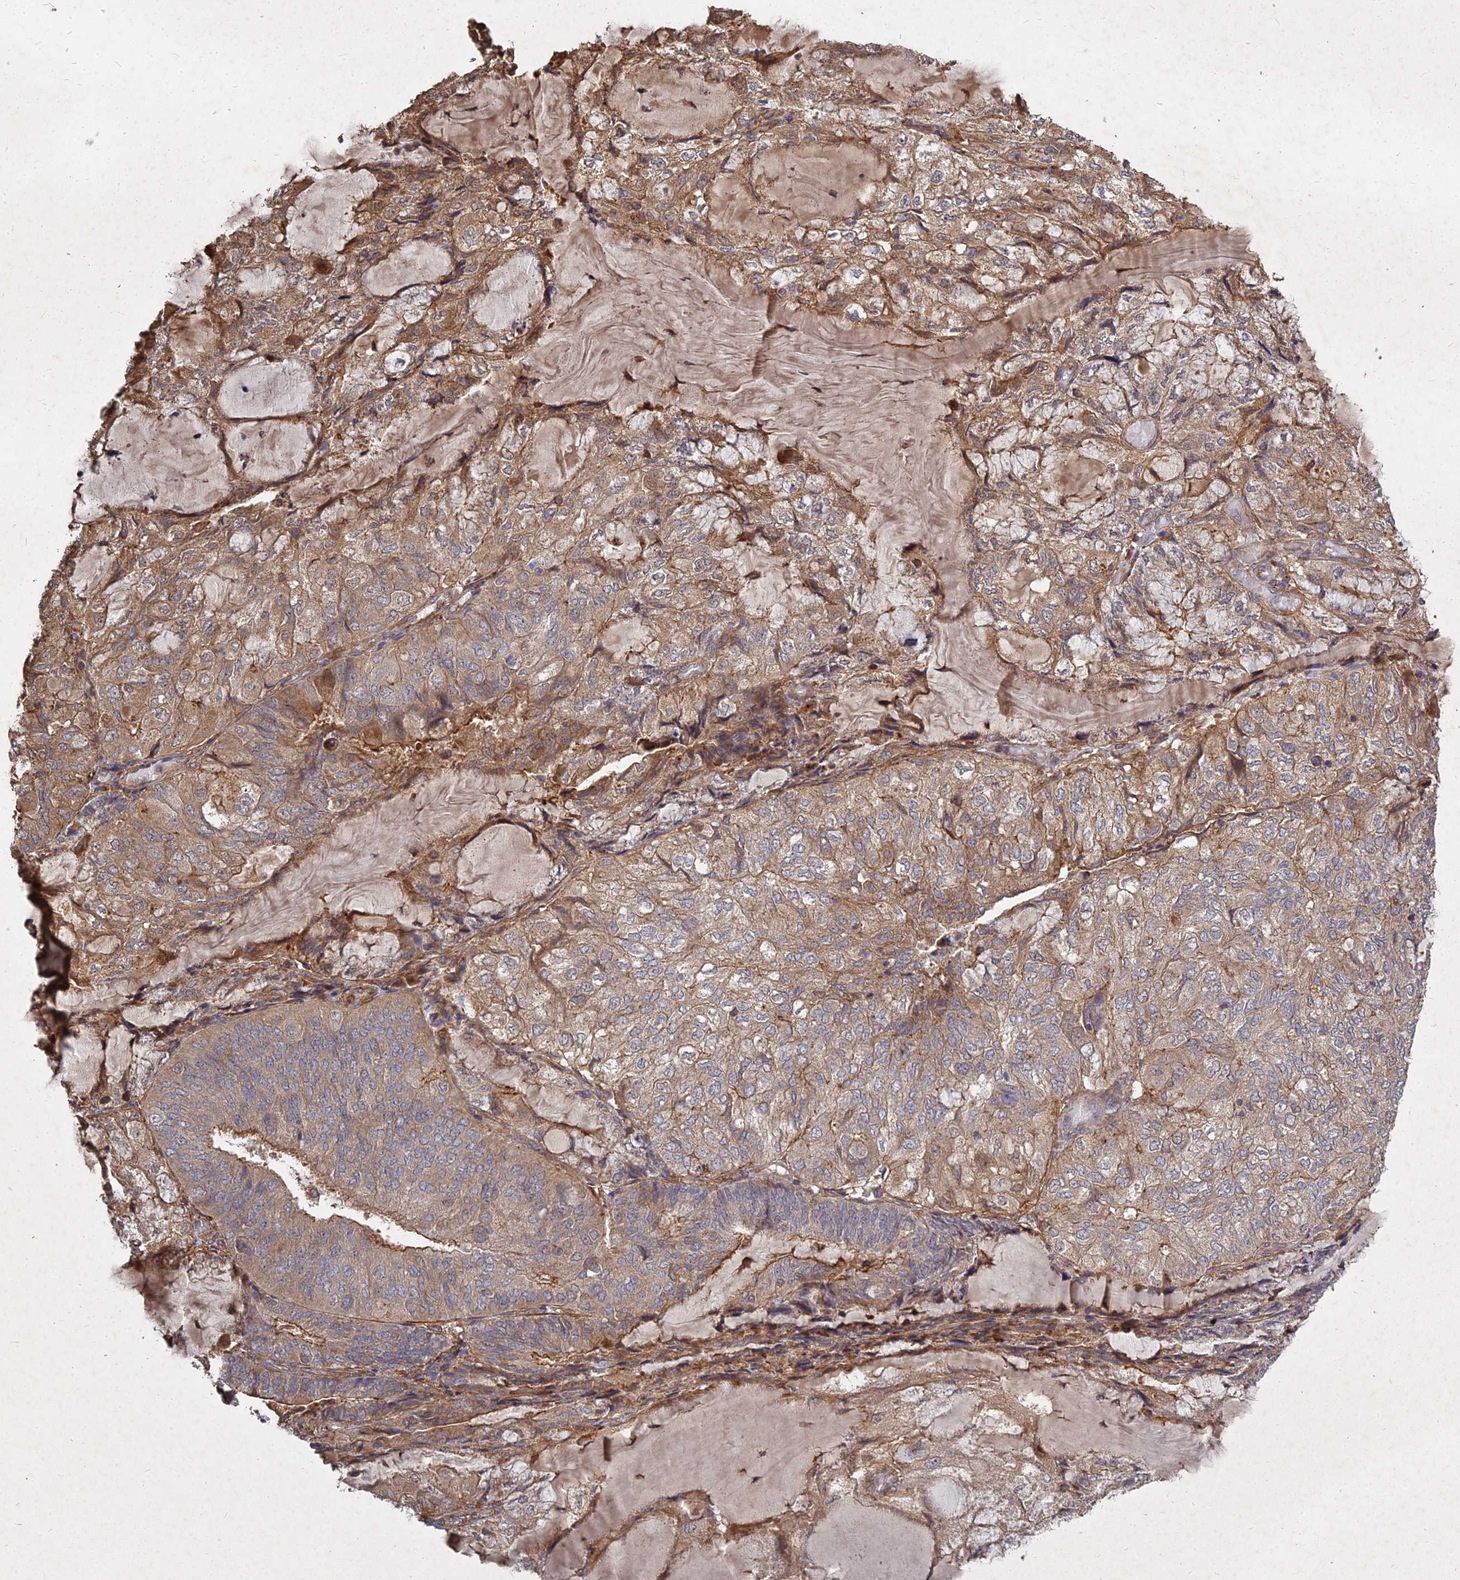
{"staining": {"intensity": "moderate", "quantity": ">75%", "location": "cytoplasmic/membranous"}, "tissue": "endometrial cancer", "cell_type": "Tumor cells", "image_type": "cancer", "snomed": [{"axis": "morphology", "description": "Adenocarcinoma, NOS"}, {"axis": "topography", "description": "Endometrium"}], "caption": "Protein expression analysis of human endometrial cancer (adenocarcinoma) reveals moderate cytoplasmic/membranous positivity in approximately >75% of tumor cells.", "gene": "UBE2W", "patient": {"sex": "female", "age": 81}}